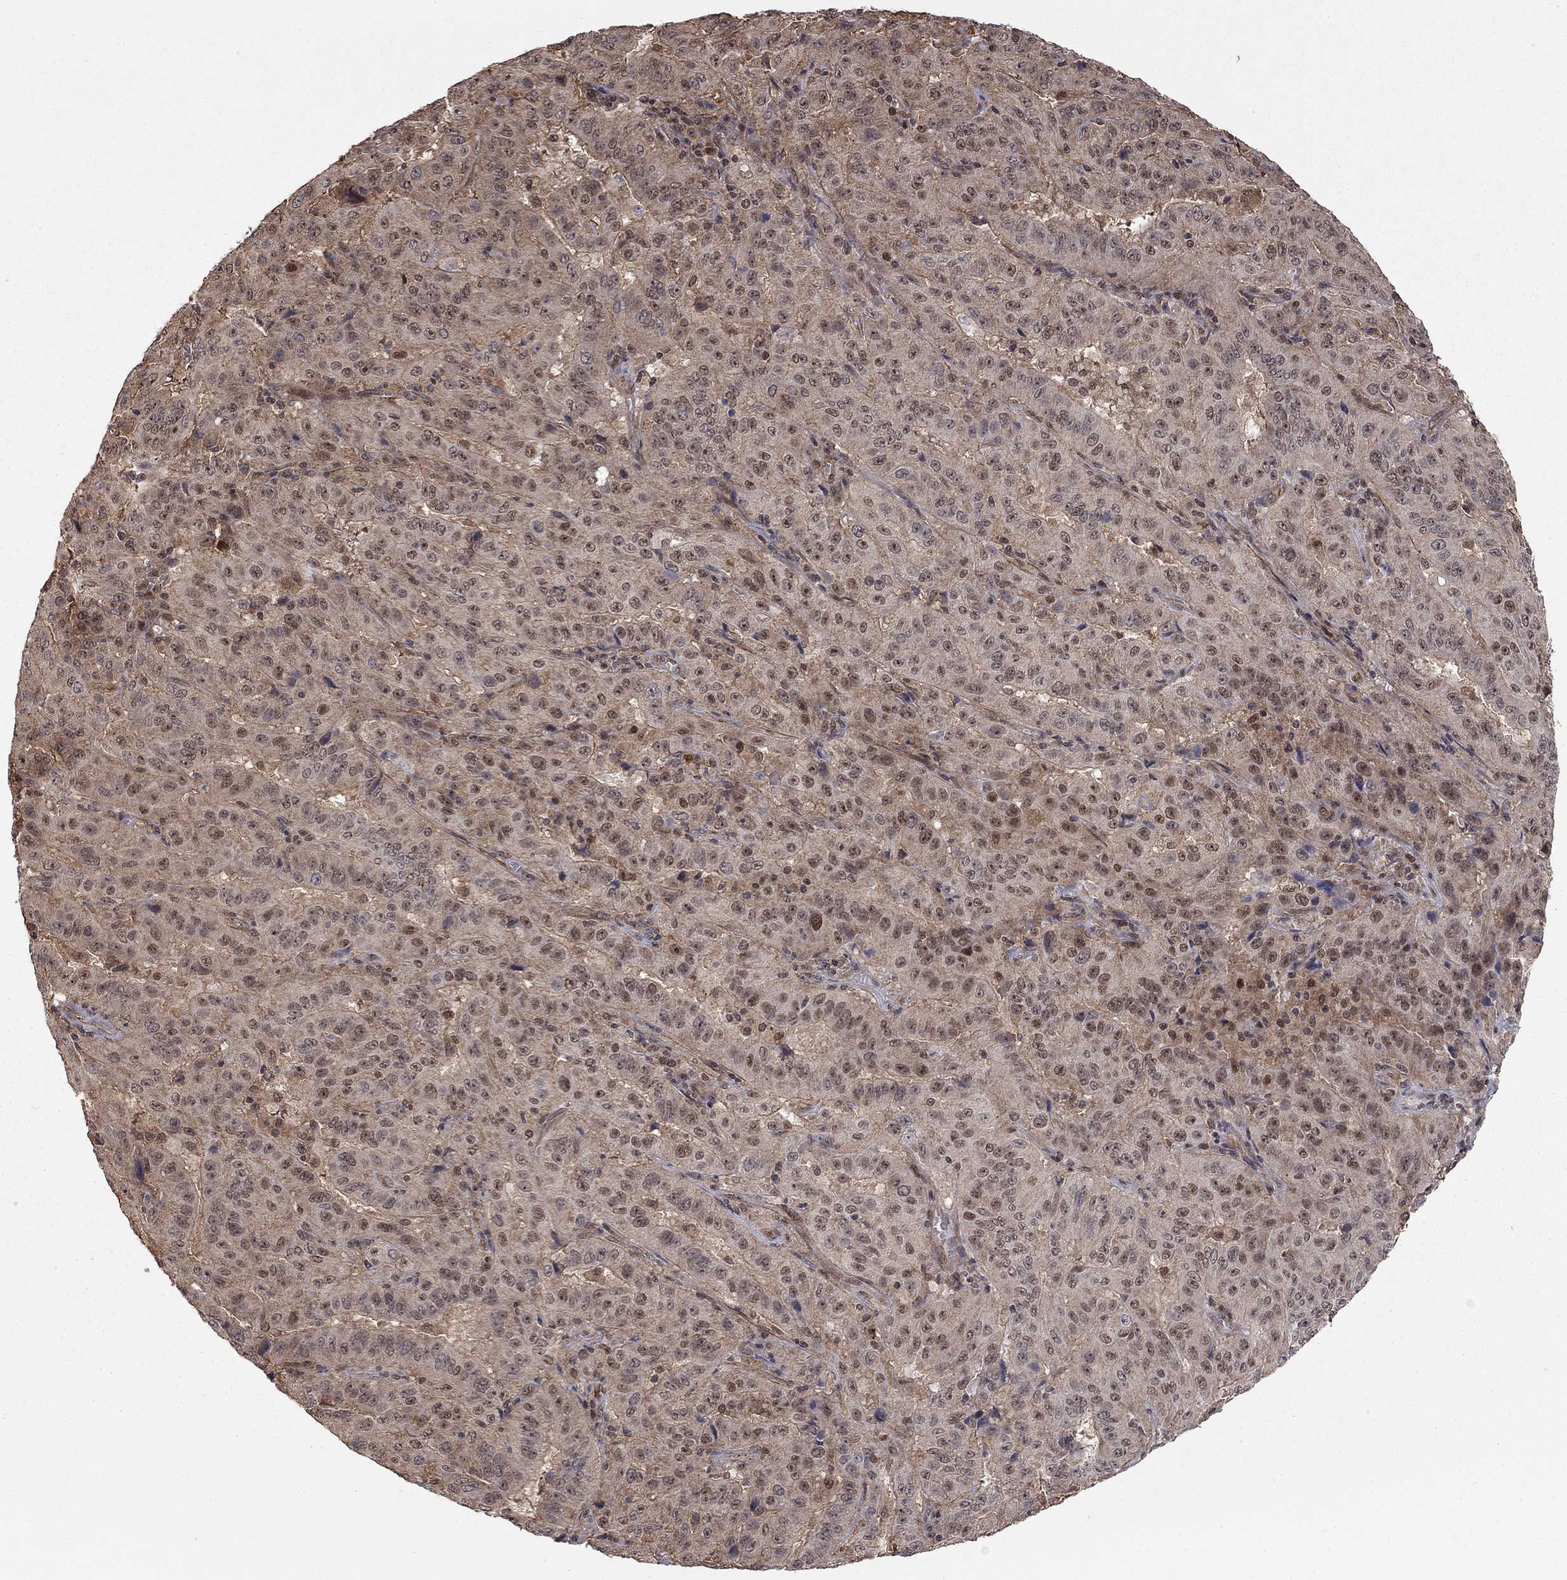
{"staining": {"intensity": "moderate", "quantity": "25%-75%", "location": "cytoplasmic/membranous,nuclear"}, "tissue": "pancreatic cancer", "cell_type": "Tumor cells", "image_type": "cancer", "snomed": [{"axis": "morphology", "description": "Adenocarcinoma, NOS"}, {"axis": "topography", "description": "Pancreas"}], "caption": "Pancreatic adenocarcinoma stained for a protein exhibits moderate cytoplasmic/membranous and nuclear positivity in tumor cells.", "gene": "TDP1", "patient": {"sex": "male", "age": 63}}